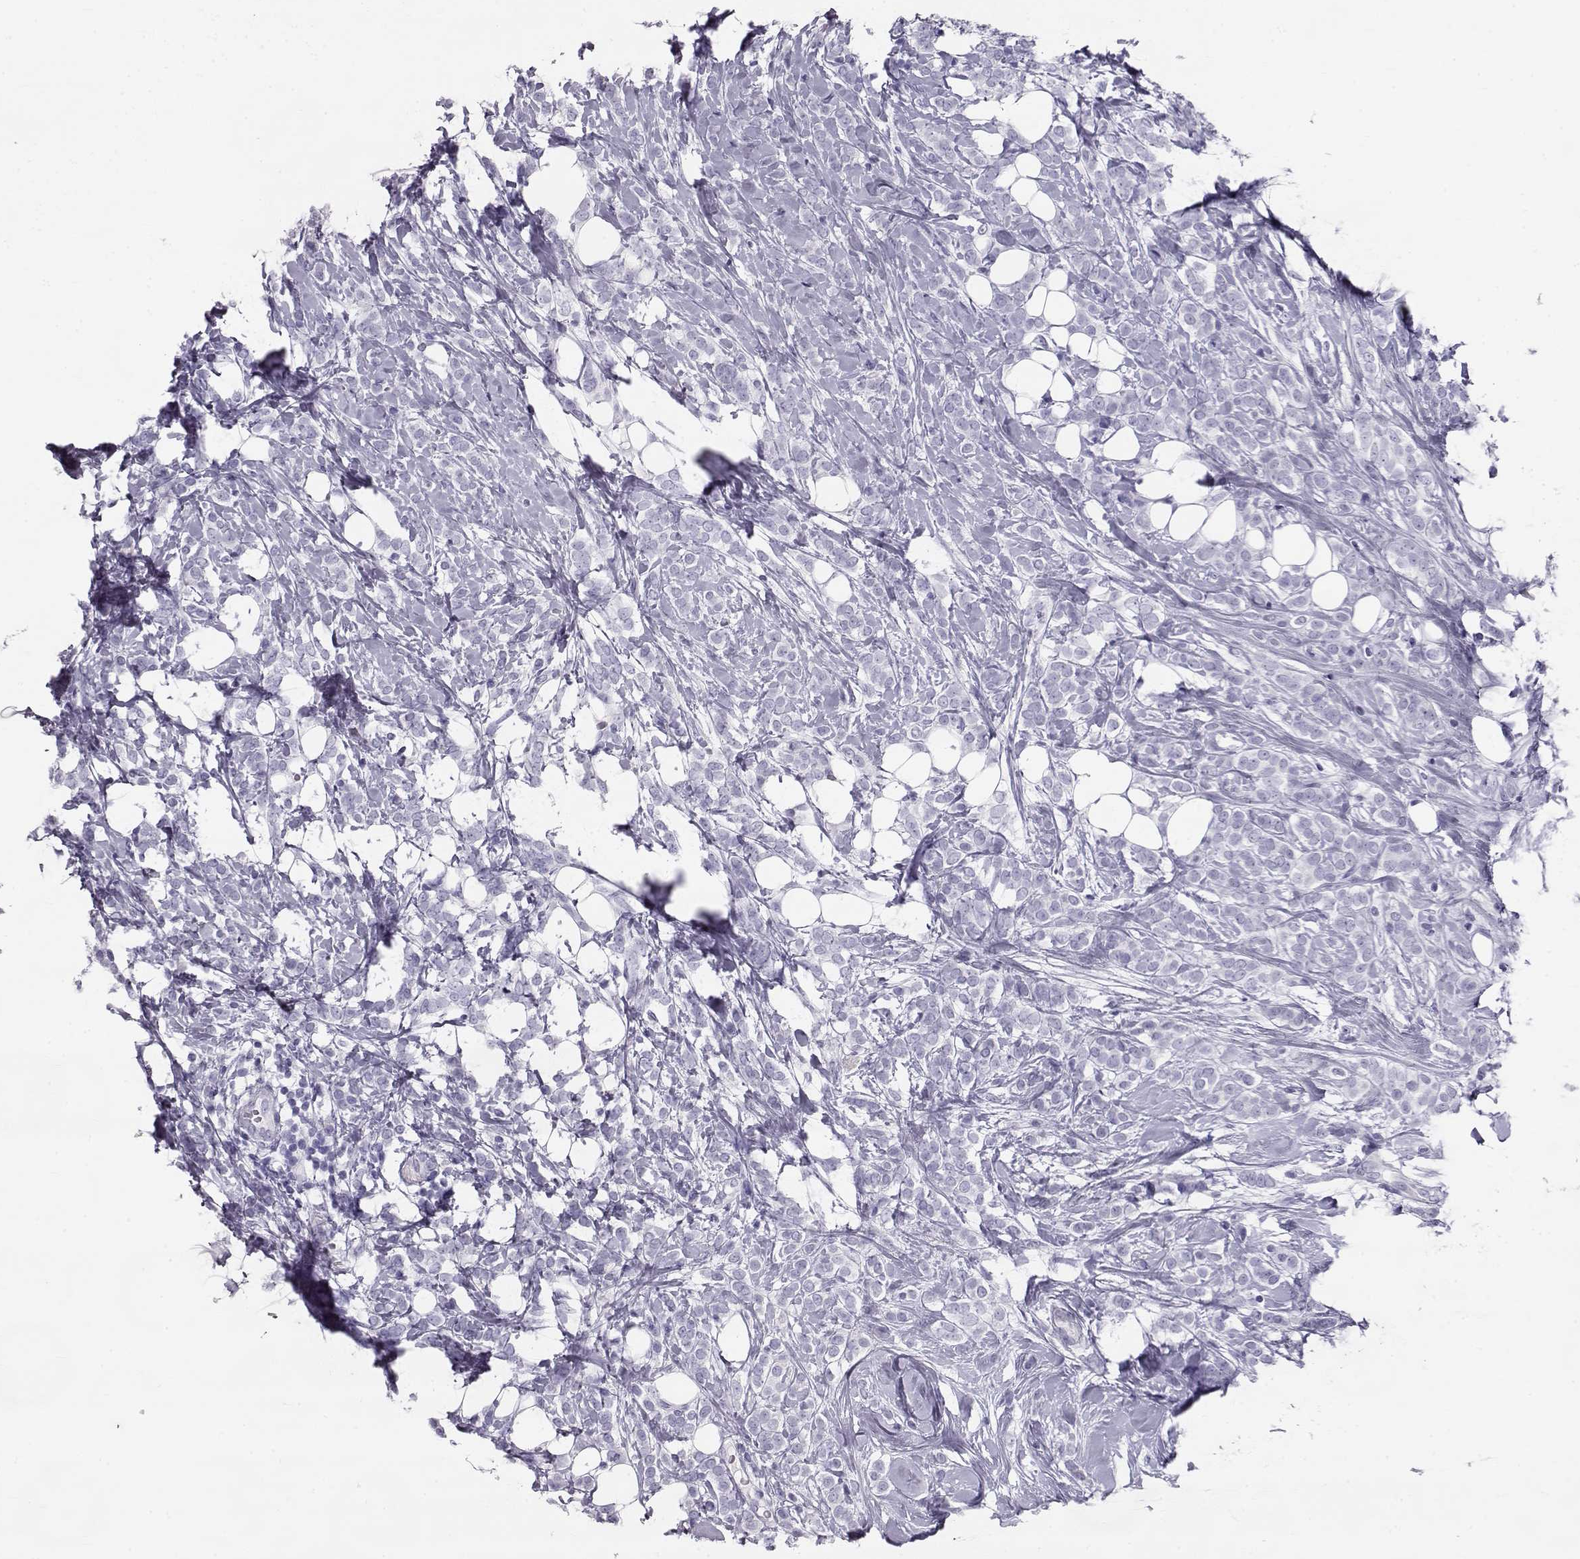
{"staining": {"intensity": "negative", "quantity": "none", "location": "none"}, "tissue": "breast cancer", "cell_type": "Tumor cells", "image_type": "cancer", "snomed": [{"axis": "morphology", "description": "Lobular carcinoma"}, {"axis": "topography", "description": "Breast"}], "caption": "Tumor cells are negative for protein expression in human breast cancer.", "gene": "RD3", "patient": {"sex": "female", "age": 49}}